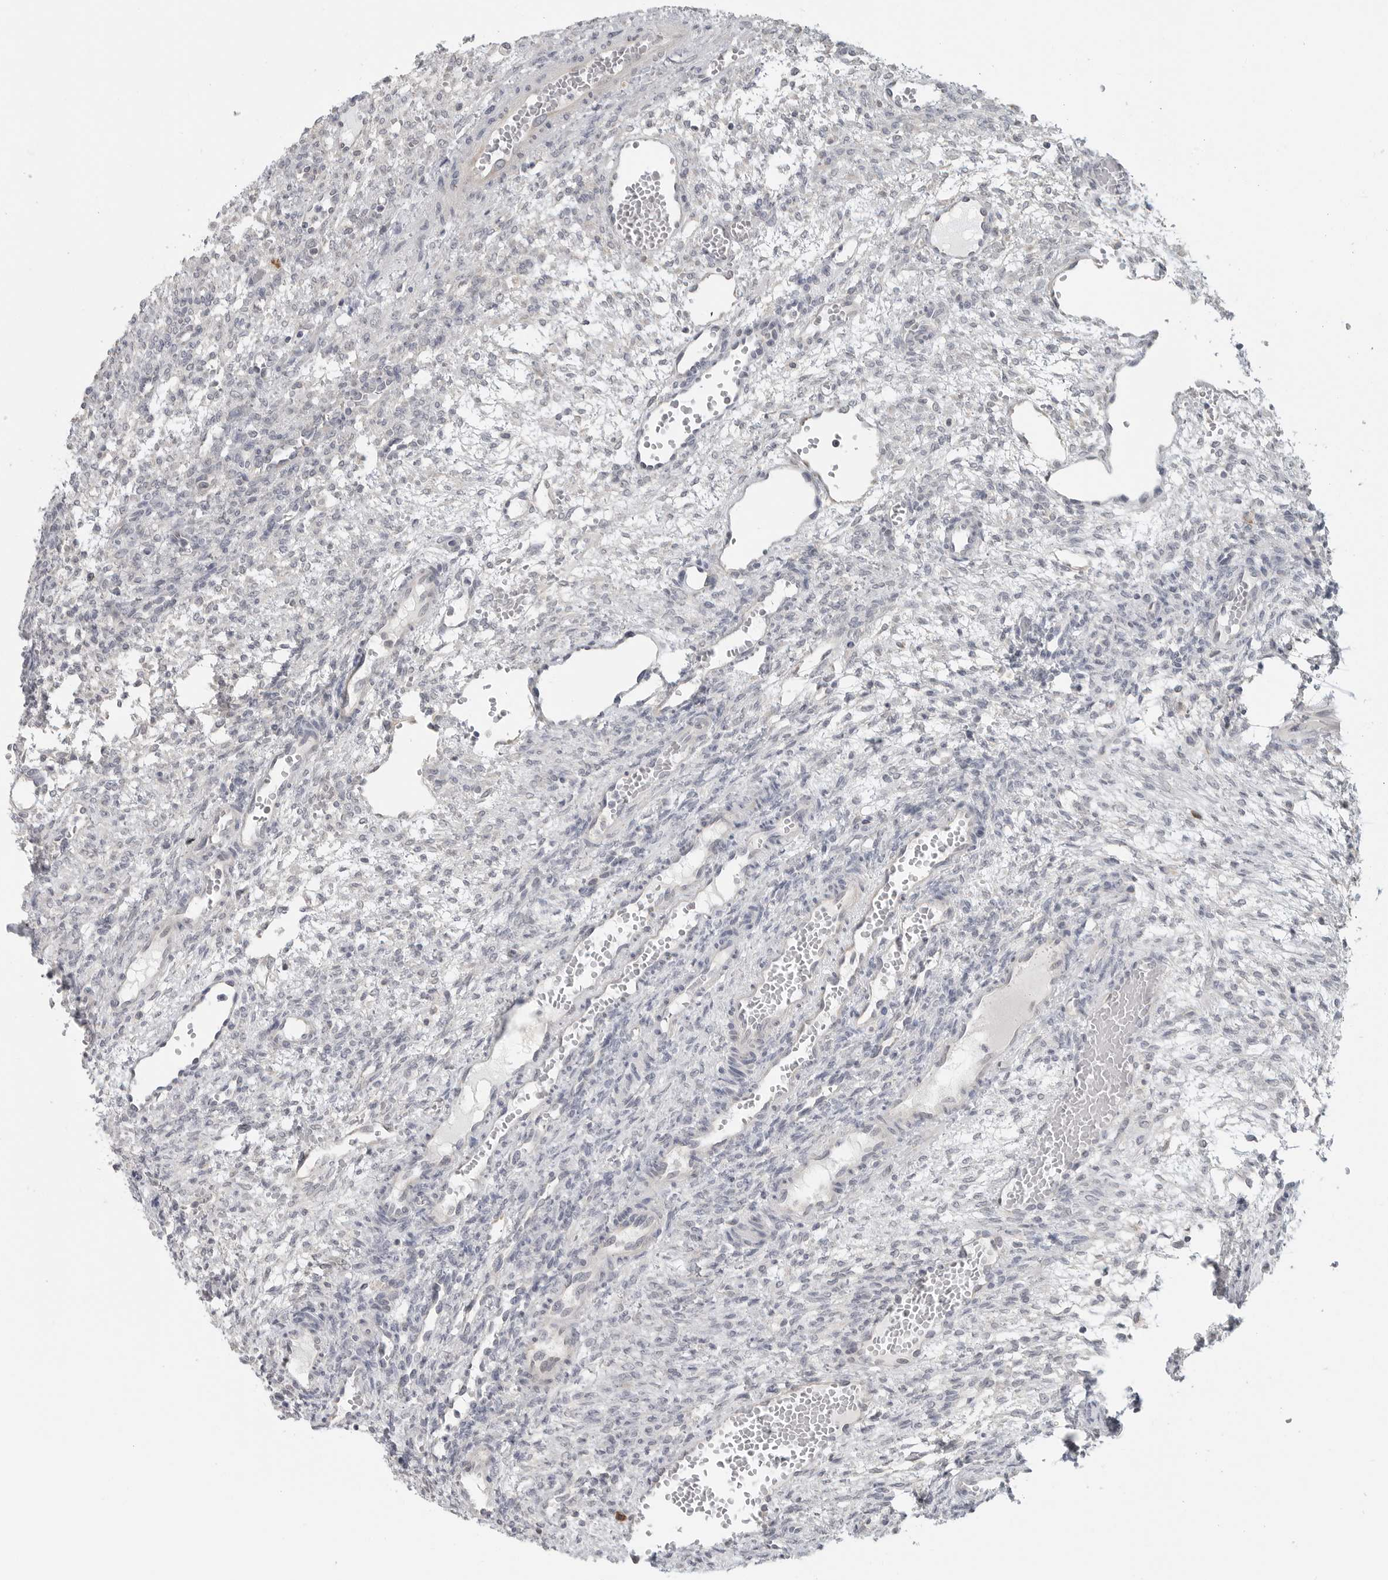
{"staining": {"intensity": "negative", "quantity": "none", "location": "none"}, "tissue": "ovary", "cell_type": "Ovarian stroma cells", "image_type": "normal", "snomed": [{"axis": "morphology", "description": "Normal tissue, NOS"}, {"axis": "topography", "description": "Ovary"}], "caption": "DAB (3,3'-diaminobenzidine) immunohistochemical staining of normal ovary shows no significant staining in ovarian stroma cells. Nuclei are stained in blue.", "gene": "IL12RB2", "patient": {"sex": "female", "age": 34}}